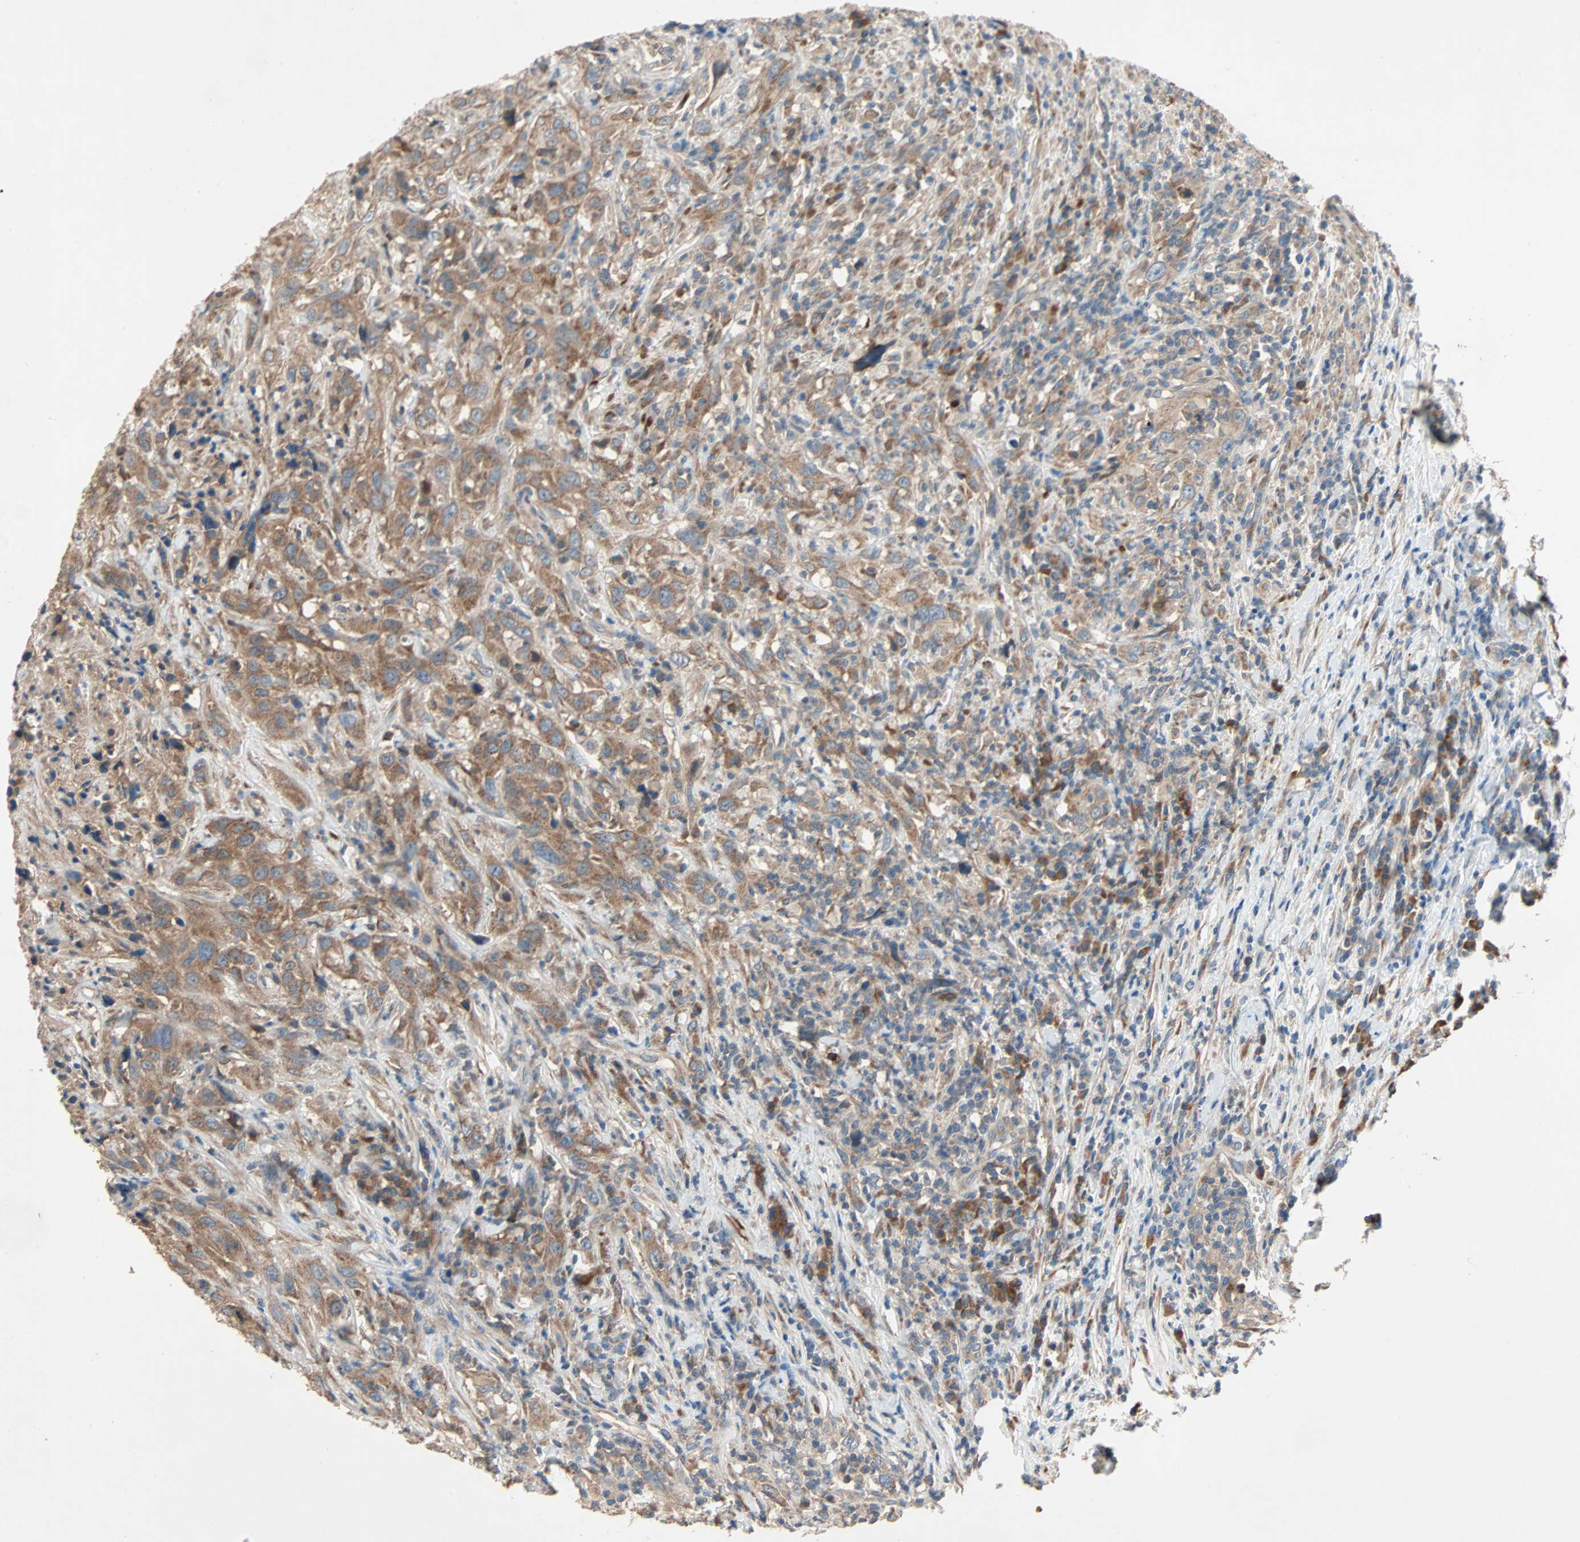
{"staining": {"intensity": "moderate", "quantity": ">75%", "location": "cytoplasmic/membranous"}, "tissue": "urothelial cancer", "cell_type": "Tumor cells", "image_type": "cancer", "snomed": [{"axis": "morphology", "description": "Urothelial carcinoma, High grade"}, {"axis": "topography", "description": "Urinary bladder"}], "caption": "There is medium levels of moderate cytoplasmic/membranous positivity in tumor cells of urothelial carcinoma (high-grade), as demonstrated by immunohistochemical staining (brown color).", "gene": "XYLT1", "patient": {"sex": "male", "age": 61}}